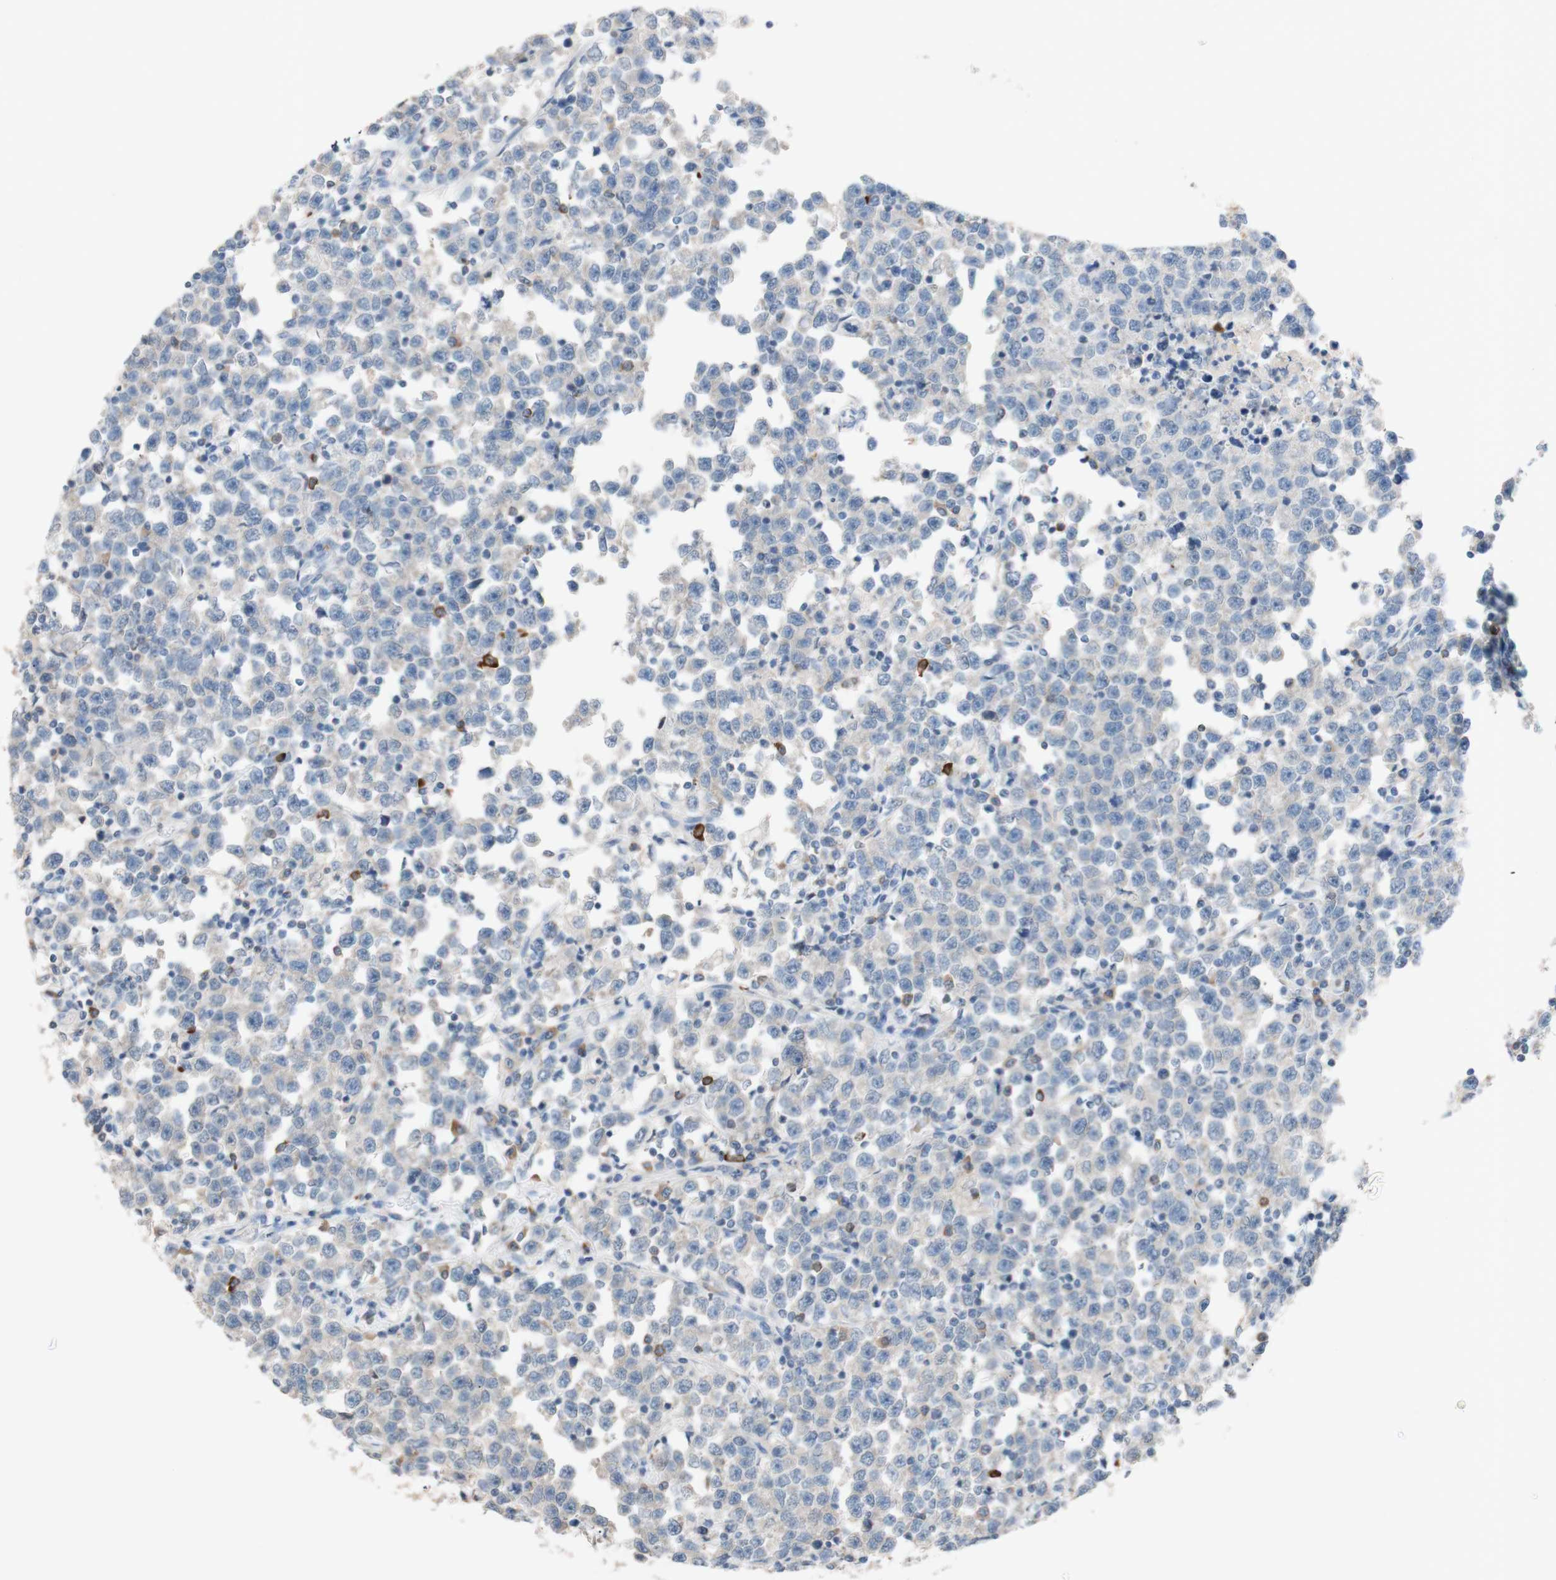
{"staining": {"intensity": "negative", "quantity": "none", "location": "none"}, "tissue": "testis cancer", "cell_type": "Tumor cells", "image_type": "cancer", "snomed": [{"axis": "morphology", "description": "Seminoma, NOS"}, {"axis": "topography", "description": "Testis"}], "caption": "Human testis seminoma stained for a protein using immunohistochemistry (IHC) reveals no positivity in tumor cells.", "gene": "PACSIN1", "patient": {"sex": "male", "age": 43}}